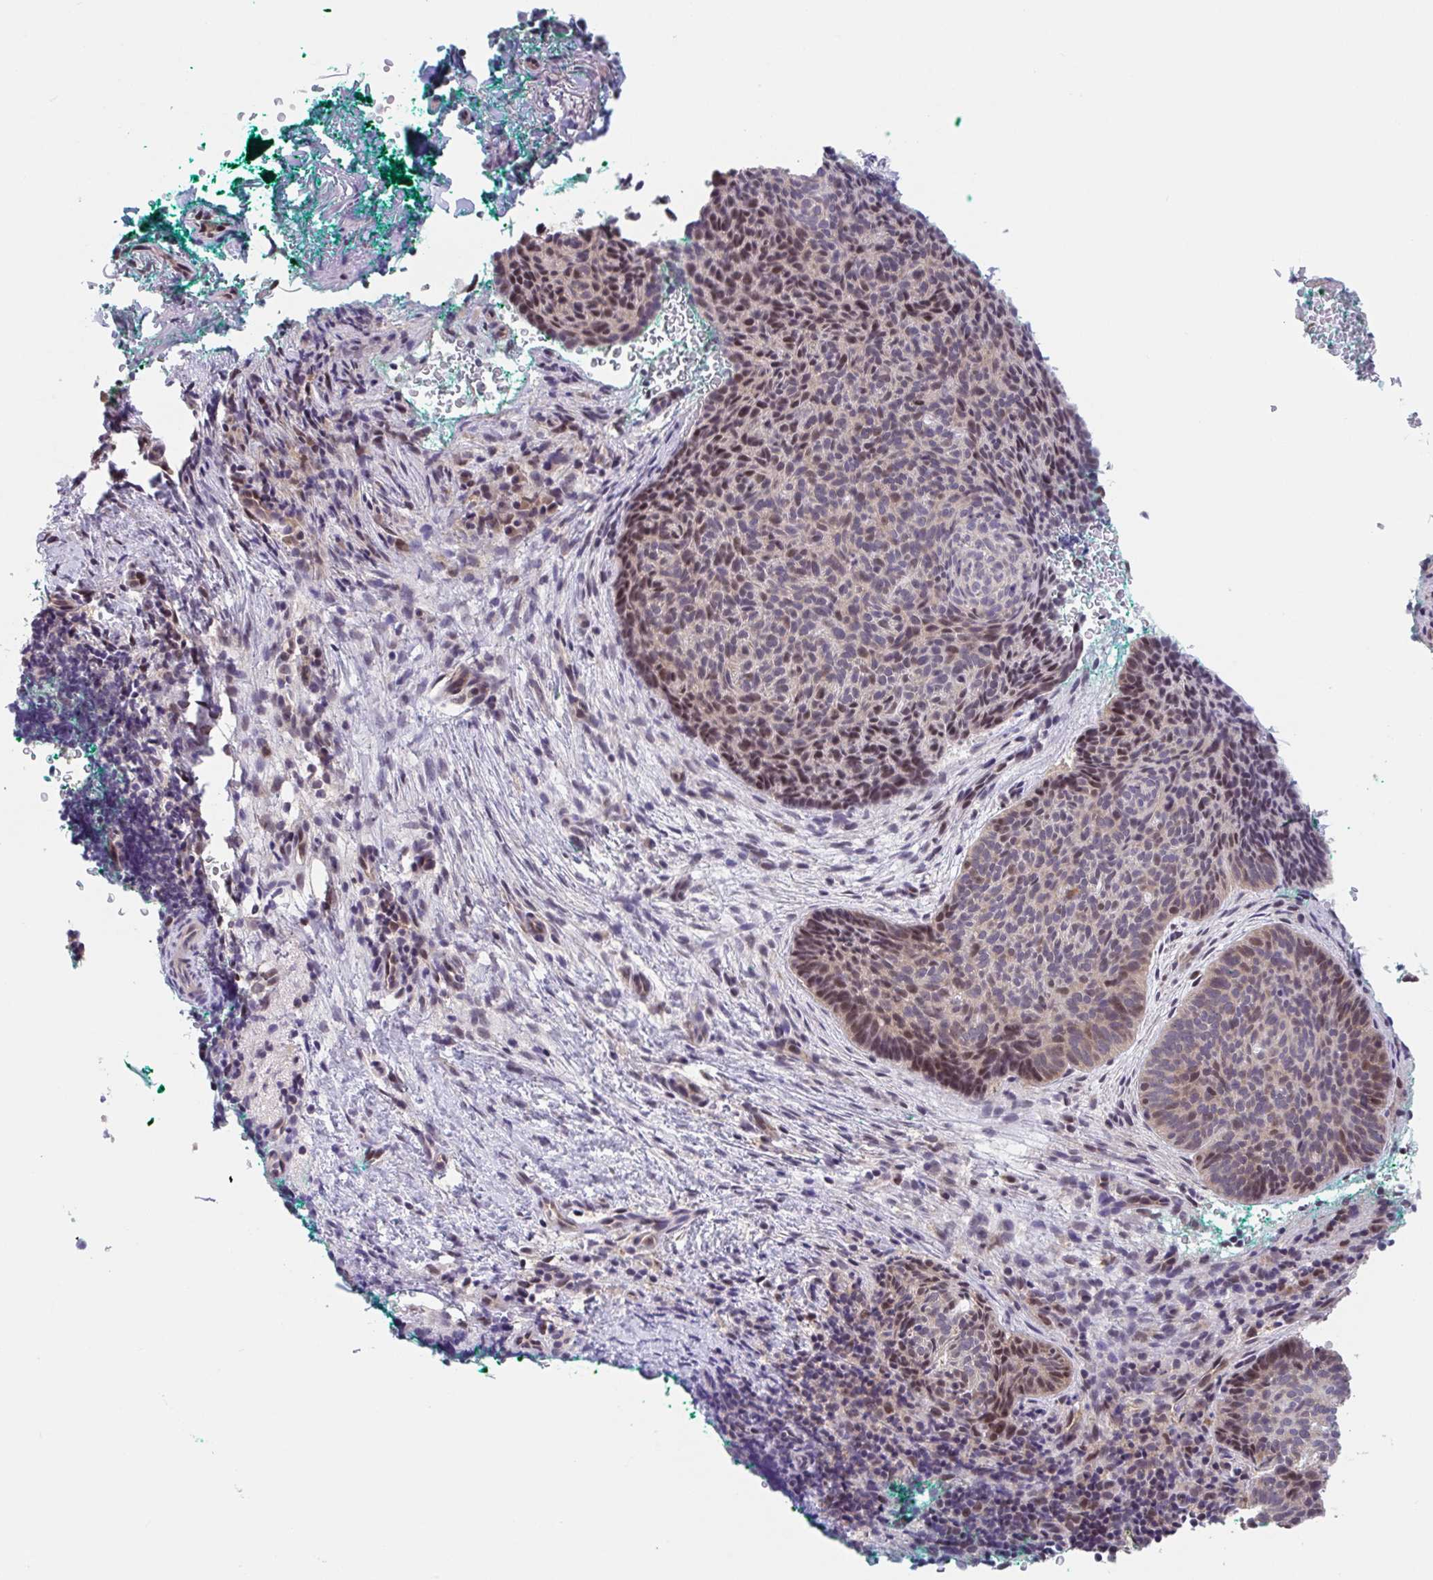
{"staining": {"intensity": "moderate", "quantity": "25%-75%", "location": "nuclear"}, "tissue": "skin cancer", "cell_type": "Tumor cells", "image_type": "cancer", "snomed": [{"axis": "morphology", "description": "Basal cell carcinoma"}, {"axis": "topography", "description": "Skin"}, {"axis": "topography", "description": "Skin of head"}], "caption": "A photomicrograph of human skin cancer (basal cell carcinoma) stained for a protein demonstrates moderate nuclear brown staining in tumor cells. The protein is shown in brown color, while the nuclei are stained blue.", "gene": "RIOK1", "patient": {"sex": "female", "age": 92}}